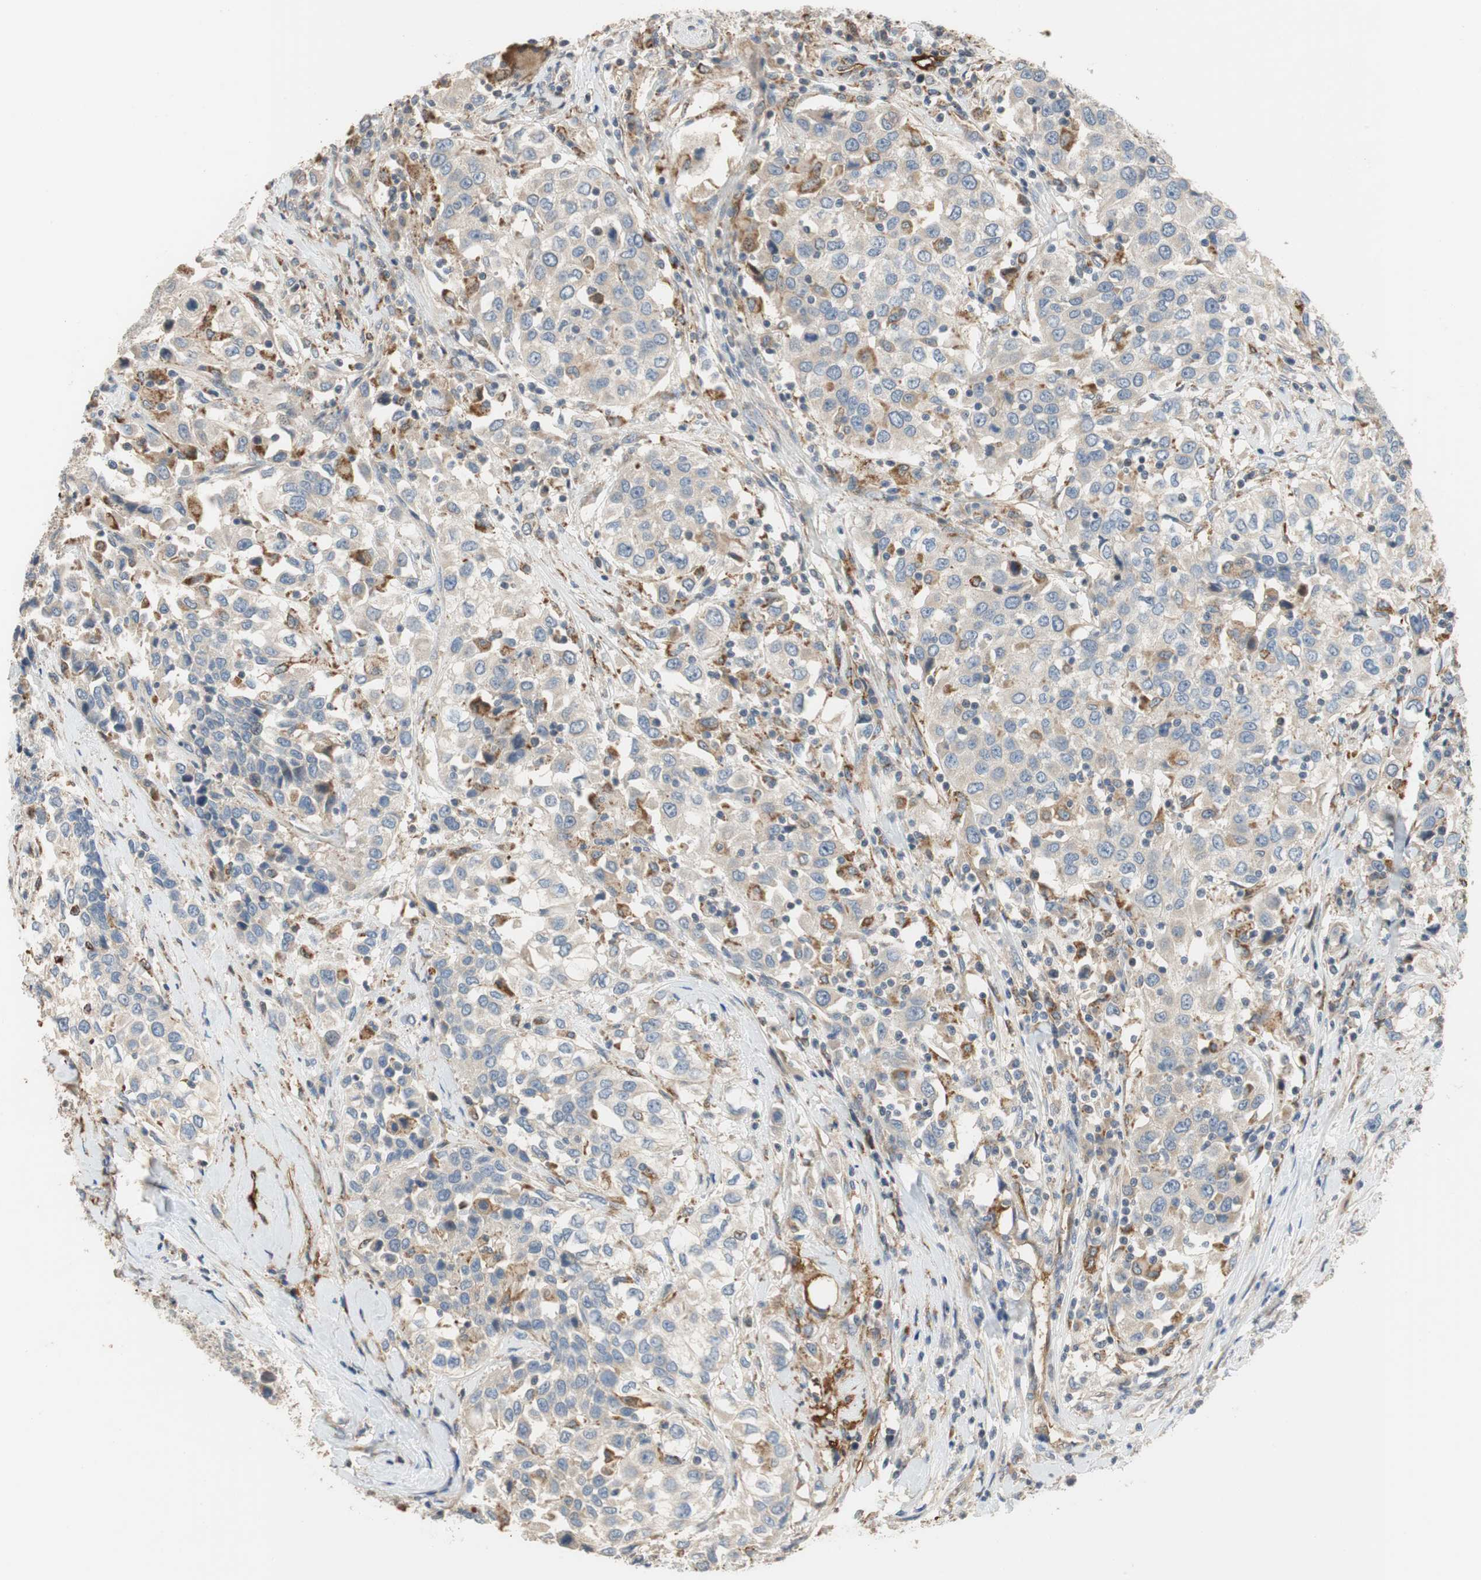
{"staining": {"intensity": "weak", "quantity": "<25%", "location": "cytoplasmic/membranous"}, "tissue": "urothelial cancer", "cell_type": "Tumor cells", "image_type": "cancer", "snomed": [{"axis": "morphology", "description": "Urothelial carcinoma, High grade"}, {"axis": "topography", "description": "Urinary bladder"}], "caption": "Histopathology image shows no significant protein staining in tumor cells of urothelial carcinoma (high-grade). (IHC, brightfield microscopy, high magnification).", "gene": "ALPL", "patient": {"sex": "female", "age": 80}}